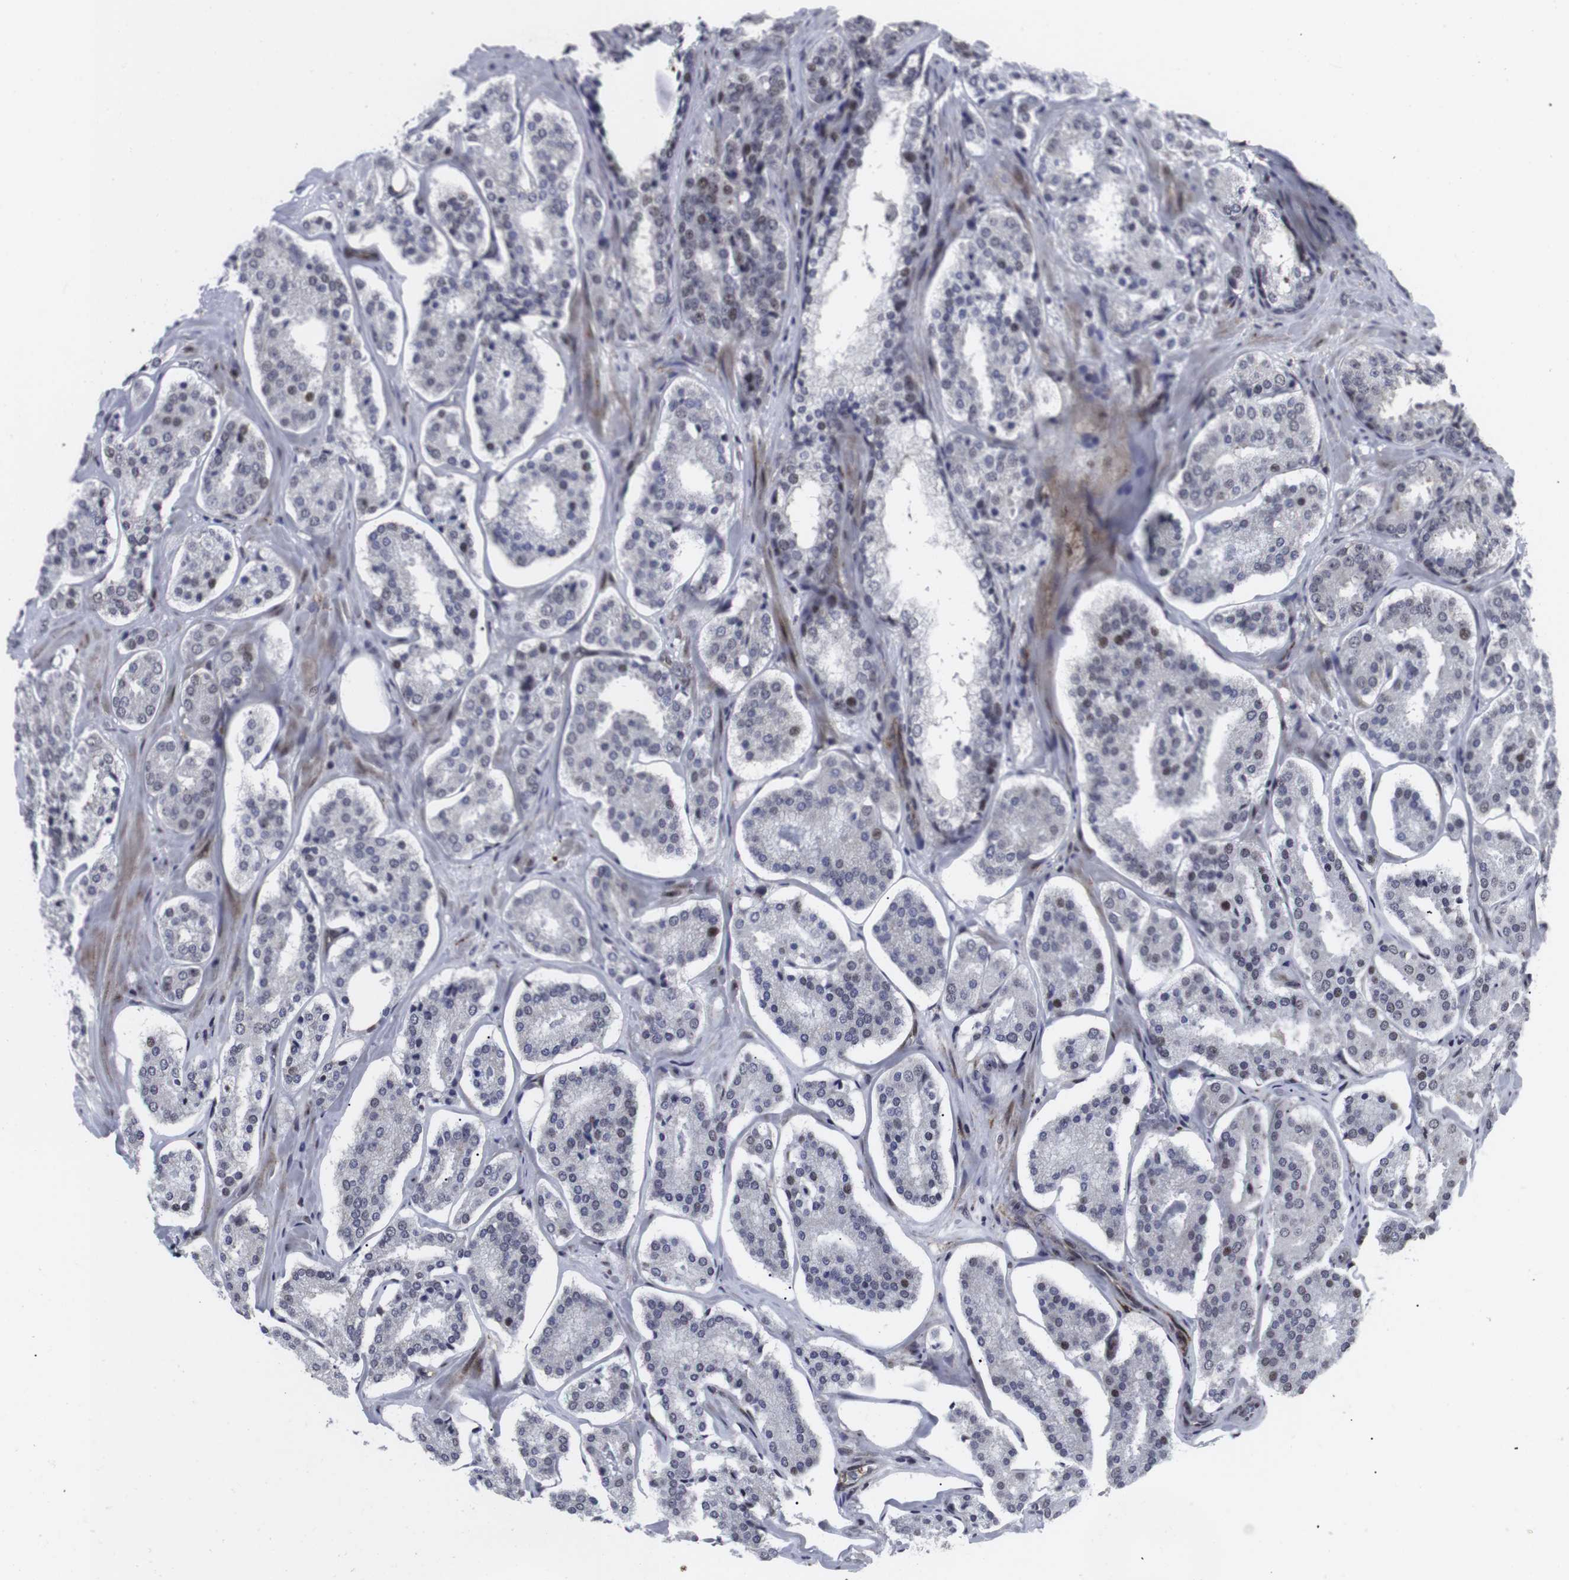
{"staining": {"intensity": "moderate", "quantity": "<25%", "location": "nuclear"}, "tissue": "prostate cancer", "cell_type": "Tumor cells", "image_type": "cancer", "snomed": [{"axis": "morphology", "description": "Adenocarcinoma, High grade"}, {"axis": "topography", "description": "Prostate"}], "caption": "Immunohistochemical staining of prostate cancer (adenocarcinoma (high-grade)) exhibits moderate nuclear protein expression in about <25% of tumor cells. (DAB (3,3'-diaminobenzidine) = brown stain, brightfield microscopy at high magnification).", "gene": "MLH1", "patient": {"sex": "male", "age": 60}}